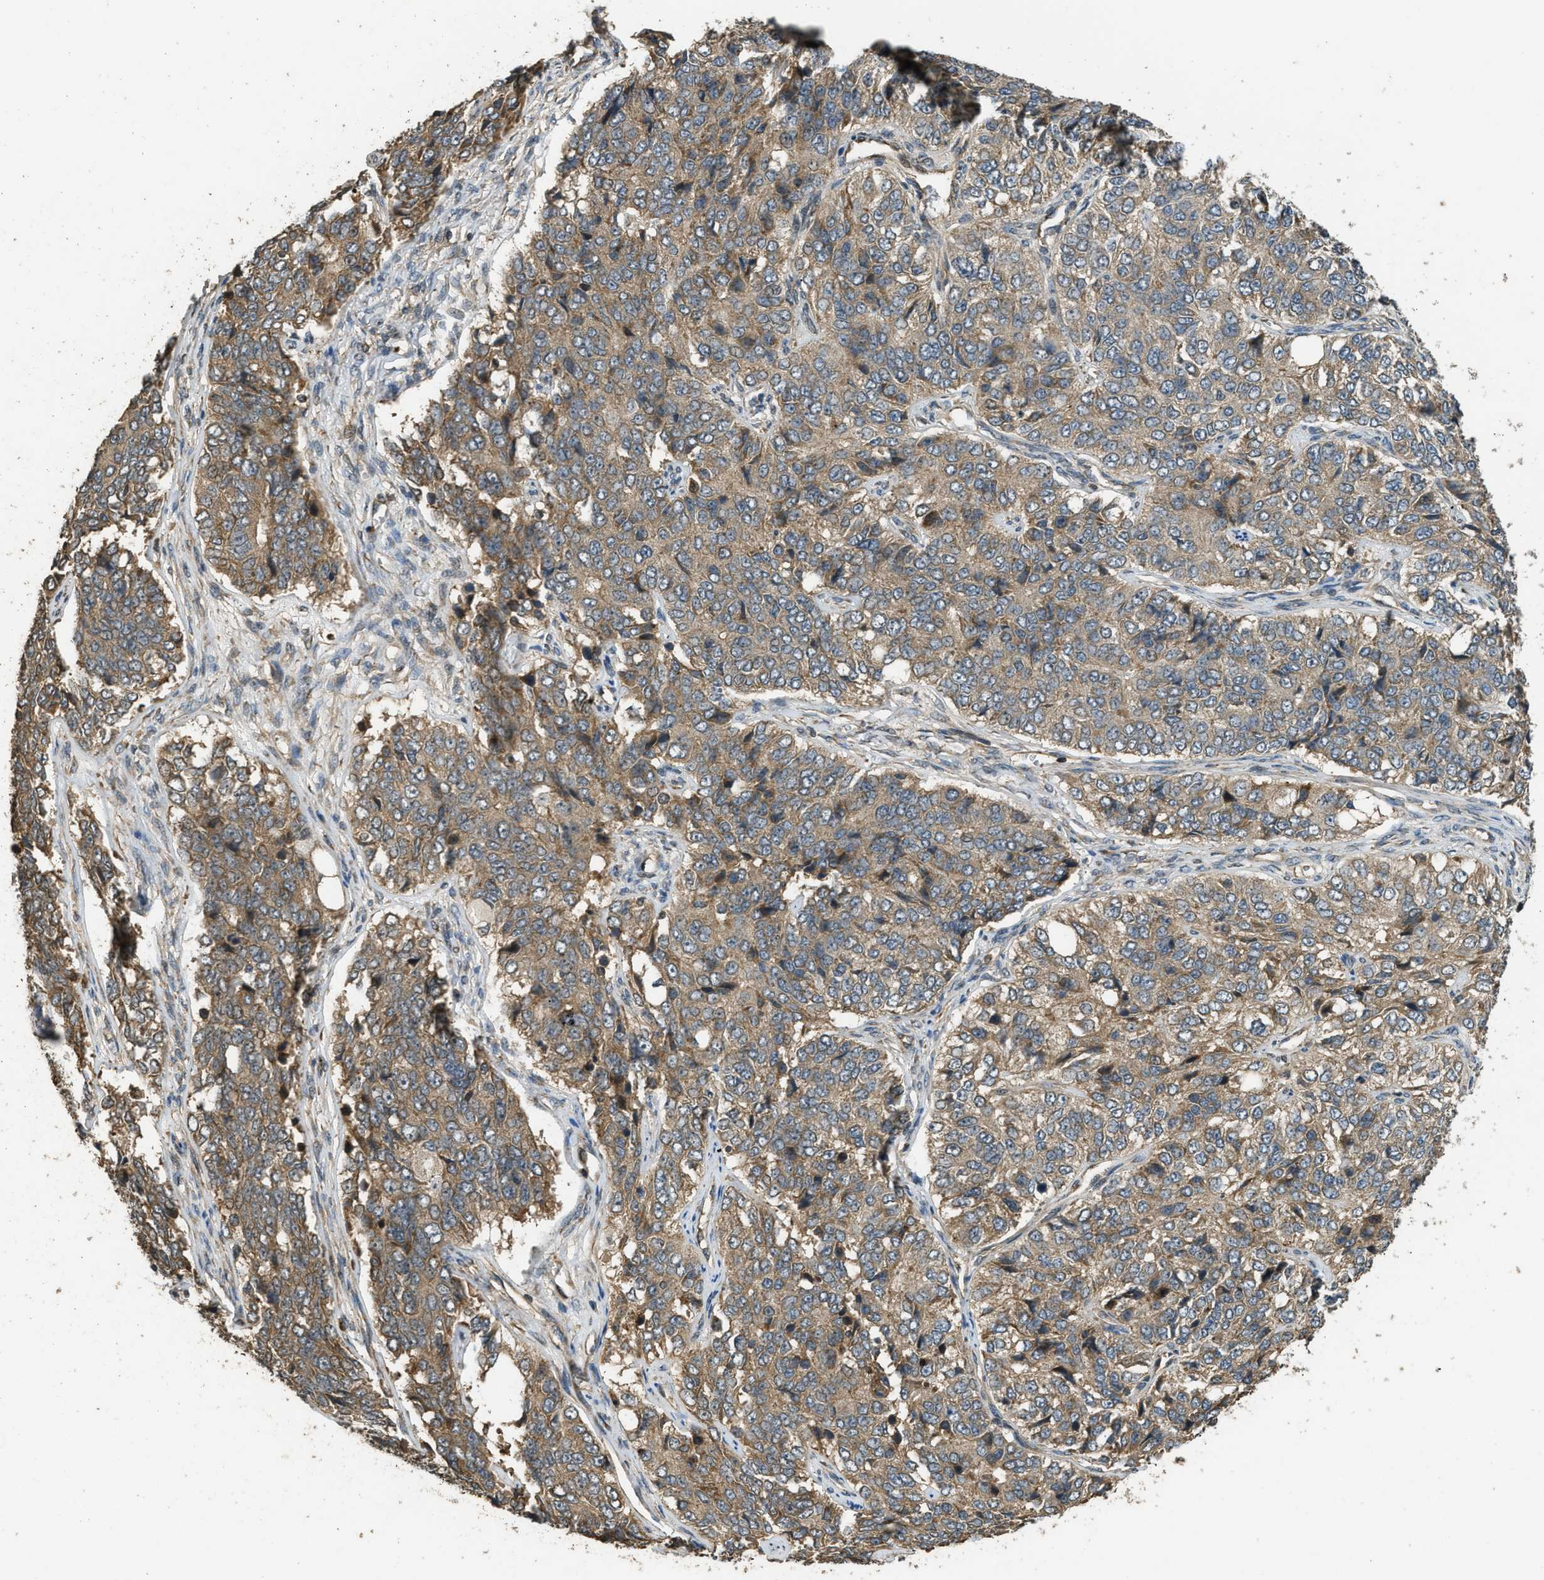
{"staining": {"intensity": "moderate", "quantity": ">75%", "location": "cytoplasmic/membranous"}, "tissue": "ovarian cancer", "cell_type": "Tumor cells", "image_type": "cancer", "snomed": [{"axis": "morphology", "description": "Carcinoma, endometroid"}, {"axis": "topography", "description": "Ovary"}], "caption": "The immunohistochemical stain labels moderate cytoplasmic/membranous positivity in tumor cells of ovarian cancer (endometroid carcinoma) tissue.", "gene": "PPP6R3", "patient": {"sex": "female", "age": 51}}